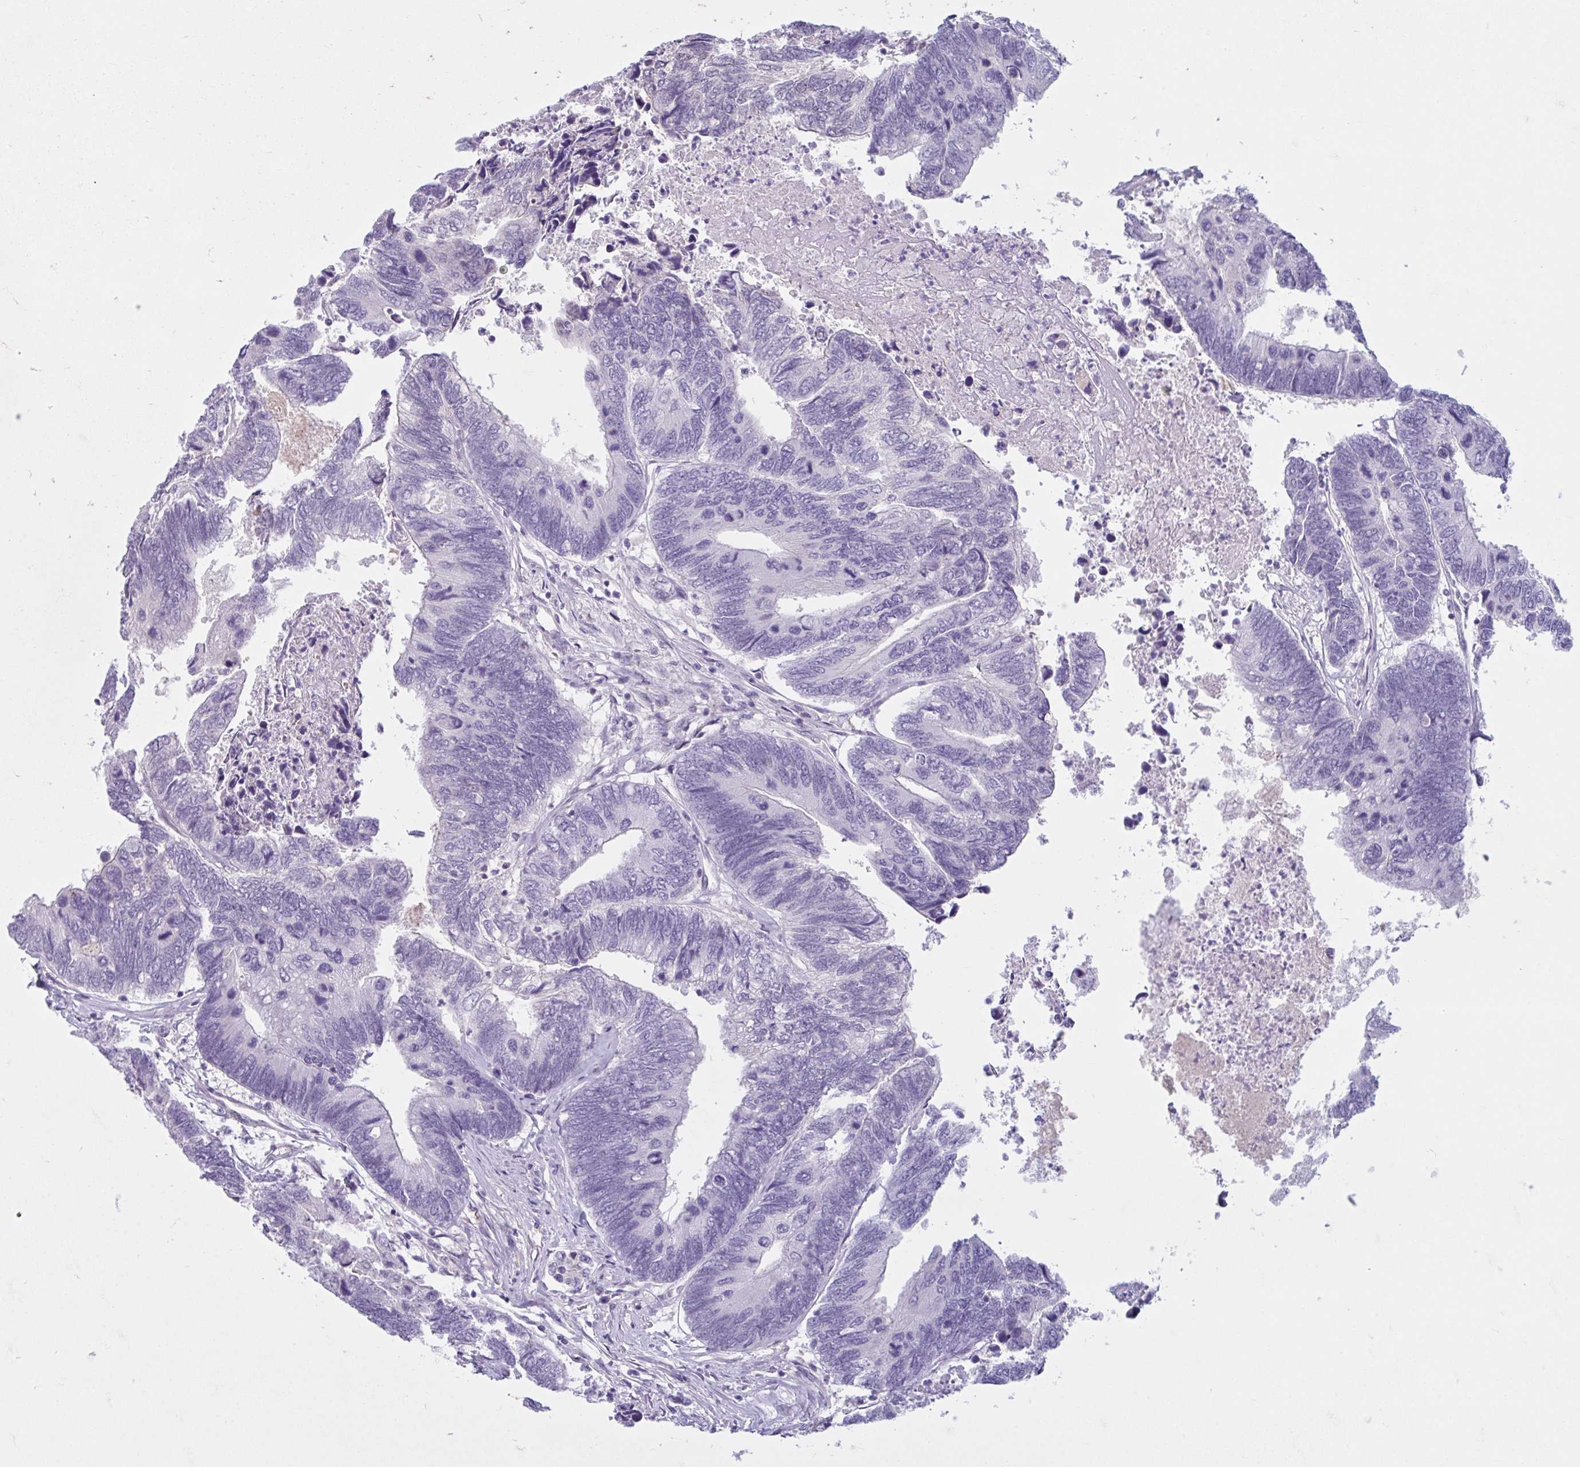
{"staining": {"intensity": "negative", "quantity": "none", "location": "none"}, "tissue": "colorectal cancer", "cell_type": "Tumor cells", "image_type": "cancer", "snomed": [{"axis": "morphology", "description": "Adenocarcinoma, NOS"}, {"axis": "topography", "description": "Colon"}], "caption": "High power microscopy histopathology image of an IHC micrograph of adenocarcinoma (colorectal), revealing no significant staining in tumor cells.", "gene": "CDH19", "patient": {"sex": "female", "age": 67}}